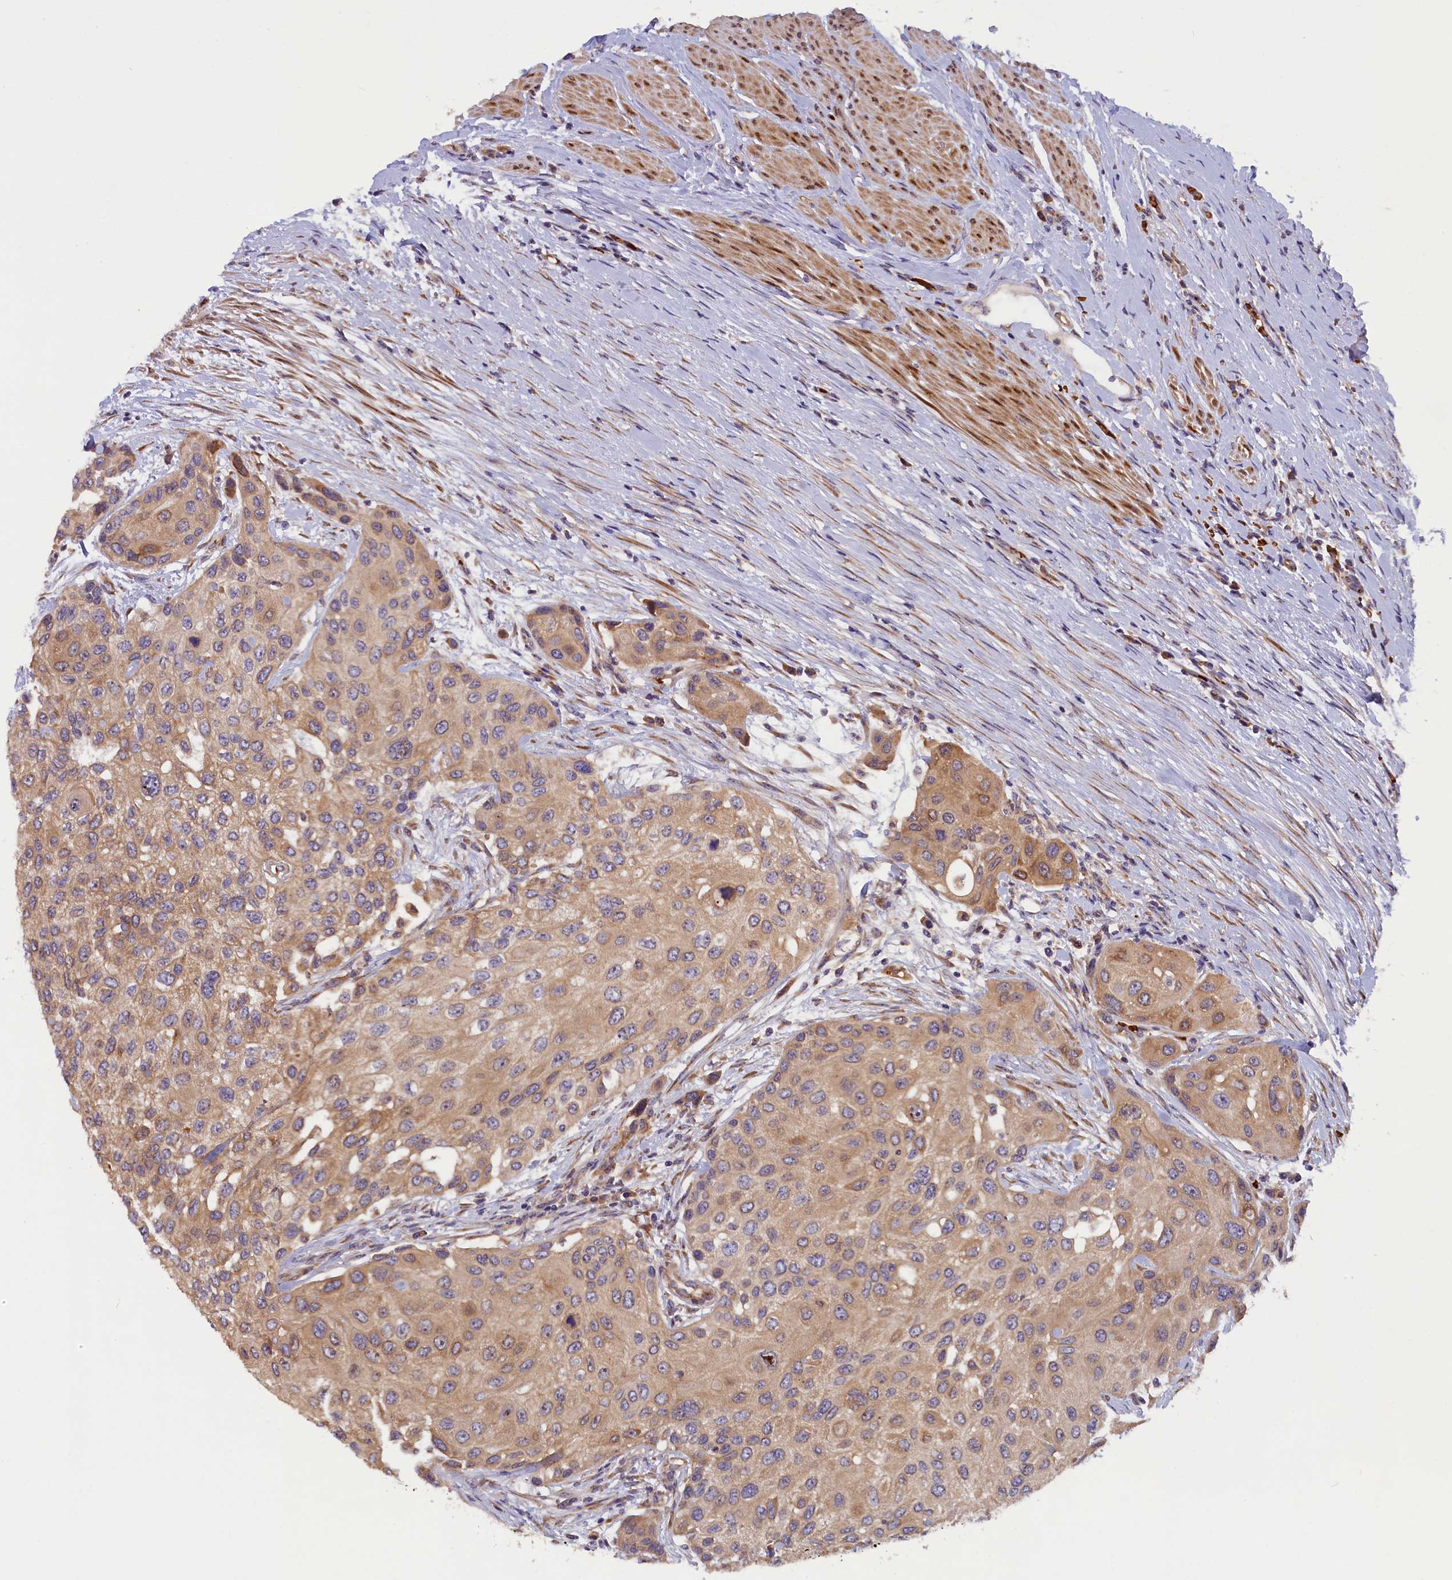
{"staining": {"intensity": "moderate", "quantity": ">75%", "location": "cytoplasmic/membranous"}, "tissue": "urothelial cancer", "cell_type": "Tumor cells", "image_type": "cancer", "snomed": [{"axis": "morphology", "description": "Normal tissue, NOS"}, {"axis": "morphology", "description": "Urothelial carcinoma, High grade"}, {"axis": "topography", "description": "Vascular tissue"}, {"axis": "topography", "description": "Urinary bladder"}], "caption": "A medium amount of moderate cytoplasmic/membranous staining is present in approximately >75% of tumor cells in urothelial cancer tissue.", "gene": "CCDC9B", "patient": {"sex": "female", "age": 56}}